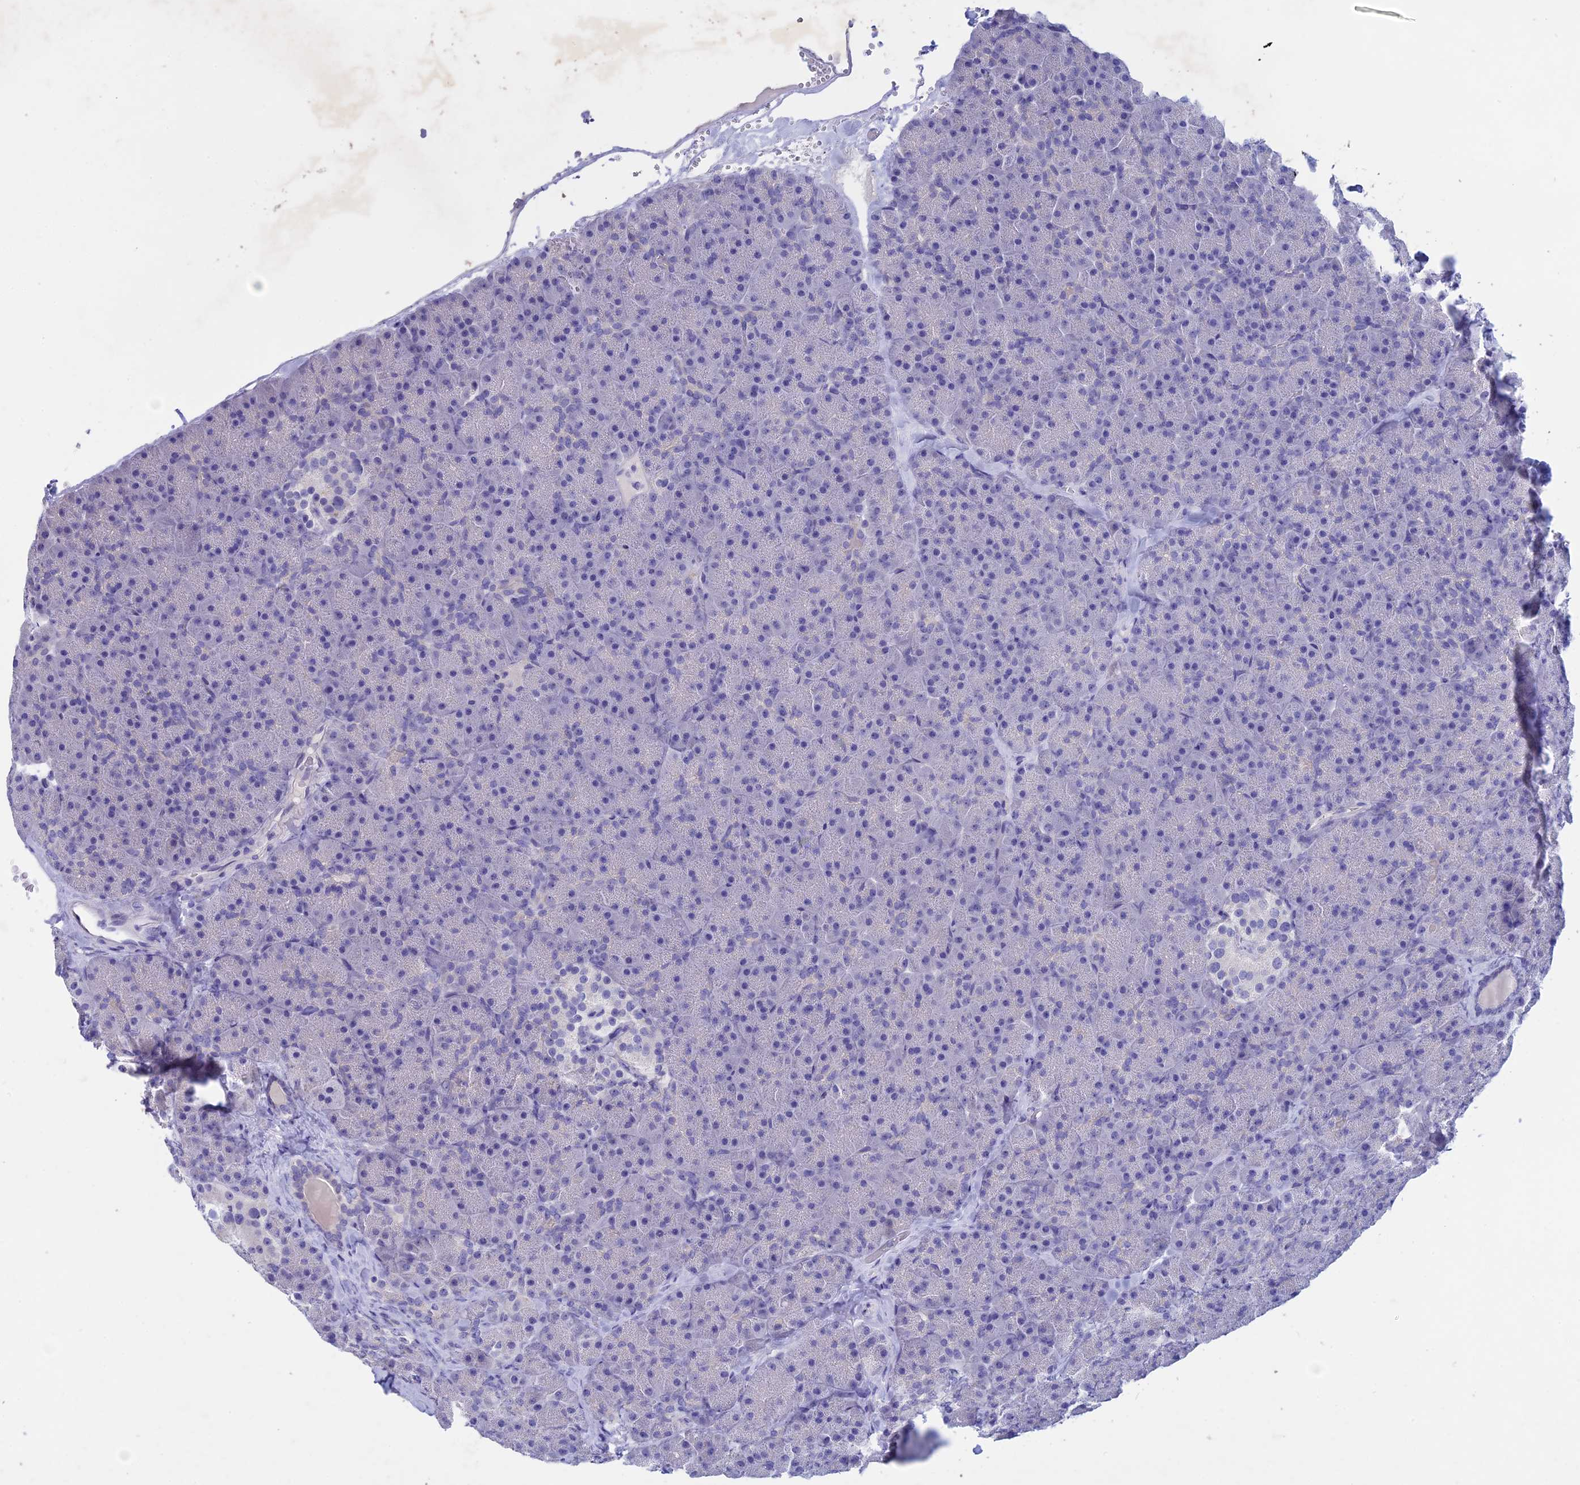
{"staining": {"intensity": "negative", "quantity": "none", "location": "none"}, "tissue": "pancreas", "cell_type": "Exocrine glandular cells", "image_type": "normal", "snomed": [{"axis": "morphology", "description": "Normal tissue, NOS"}, {"axis": "topography", "description": "Pancreas"}], "caption": "Immunohistochemistry (IHC) photomicrograph of normal pancreas stained for a protein (brown), which reveals no expression in exocrine glandular cells.", "gene": "BTBD19", "patient": {"sex": "male", "age": 36}}